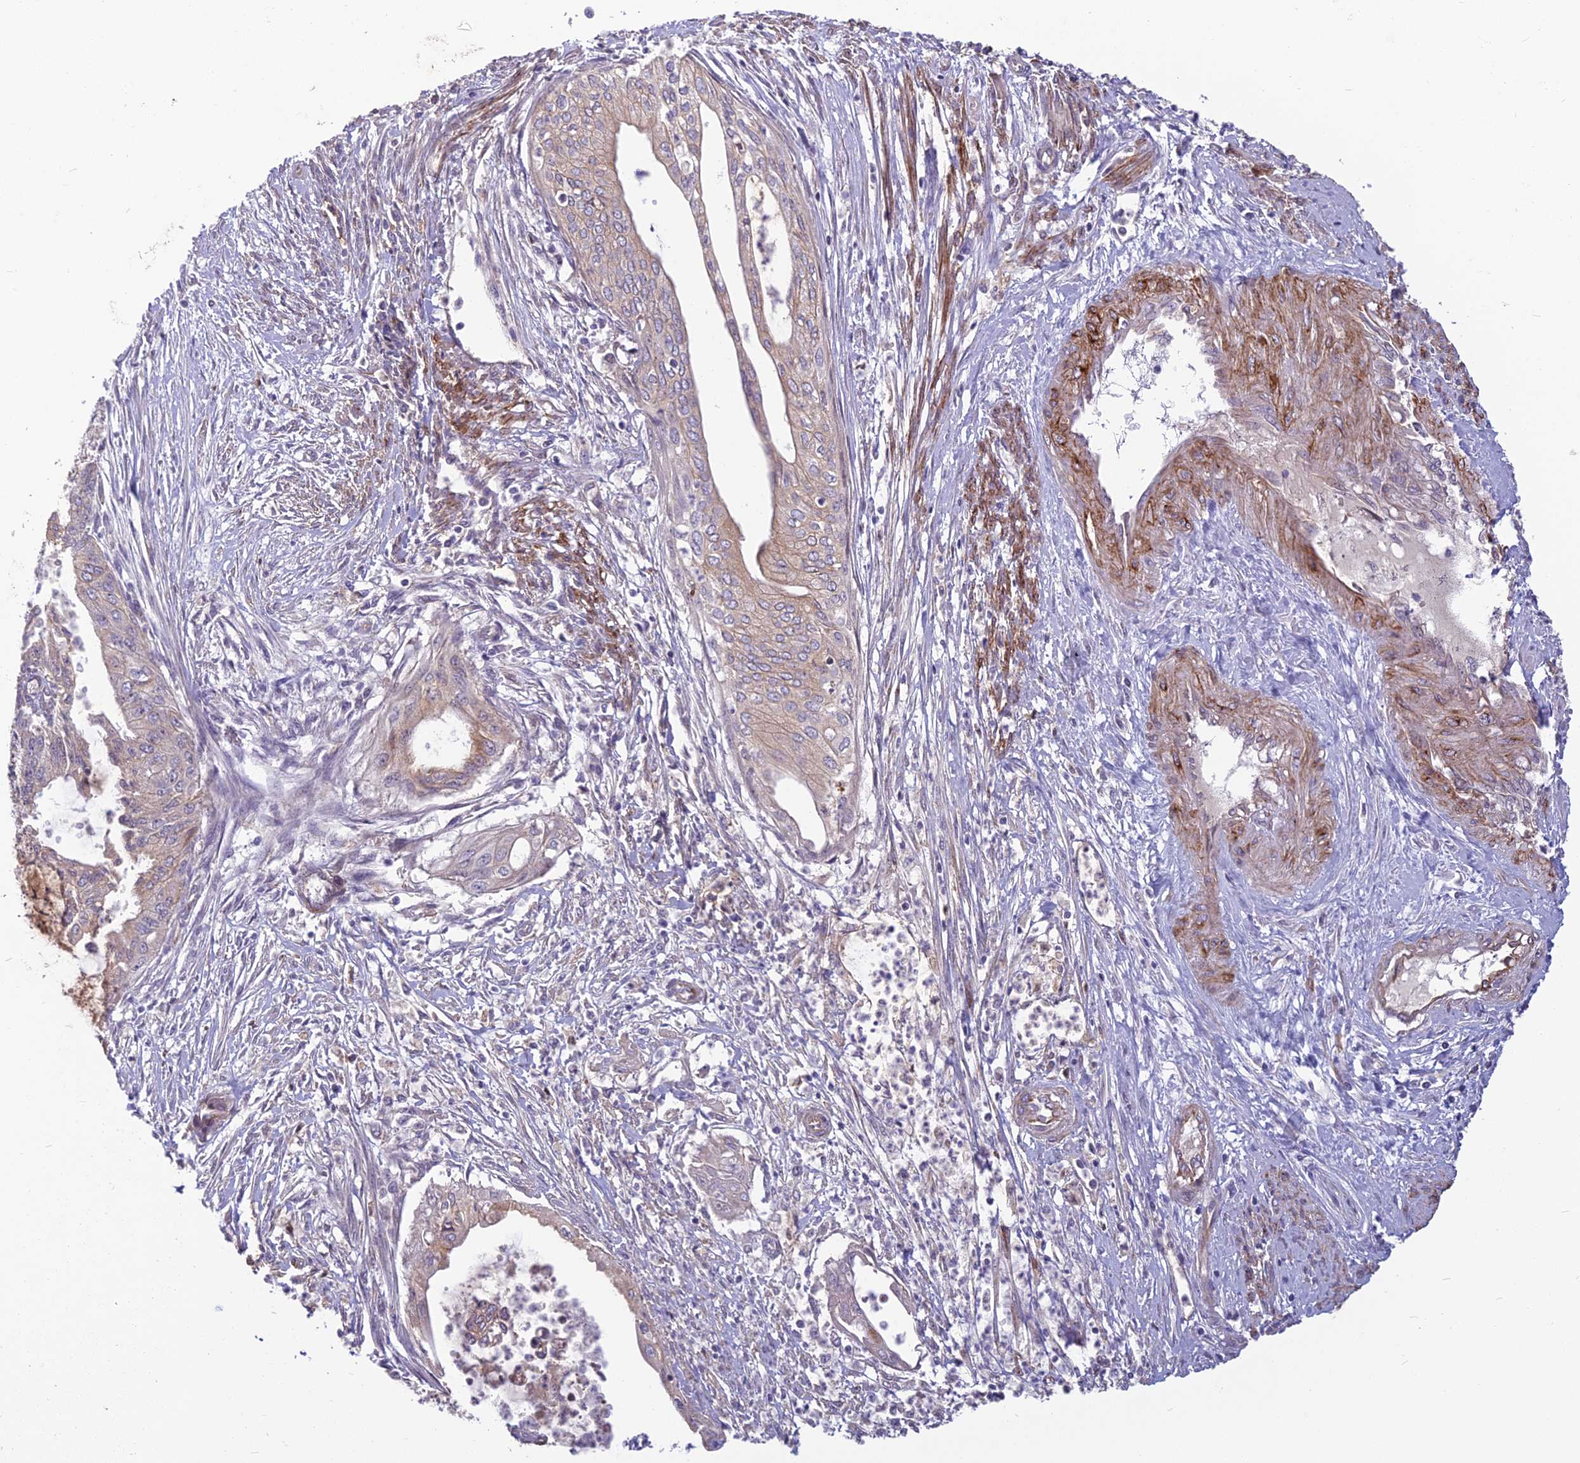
{"staining": {"intensity": "negative", "quantity": "none", "location": "none"}, "tissue": "endometrial cancer", "cell_type": "Tumor cells", "image_type": "cancer", "snomed": [{"axis": "morphology", "description": "Adenocarcinoma, NOS"}, {"axis": "topography", "description": "Endometrium"}], "caption": "The micrograph reveals no staining of tumor cells in endometrial cancer (adenocarcinoma).", "gene": "TSPAN15", "patient": {"sex": "female", "age": 73}}